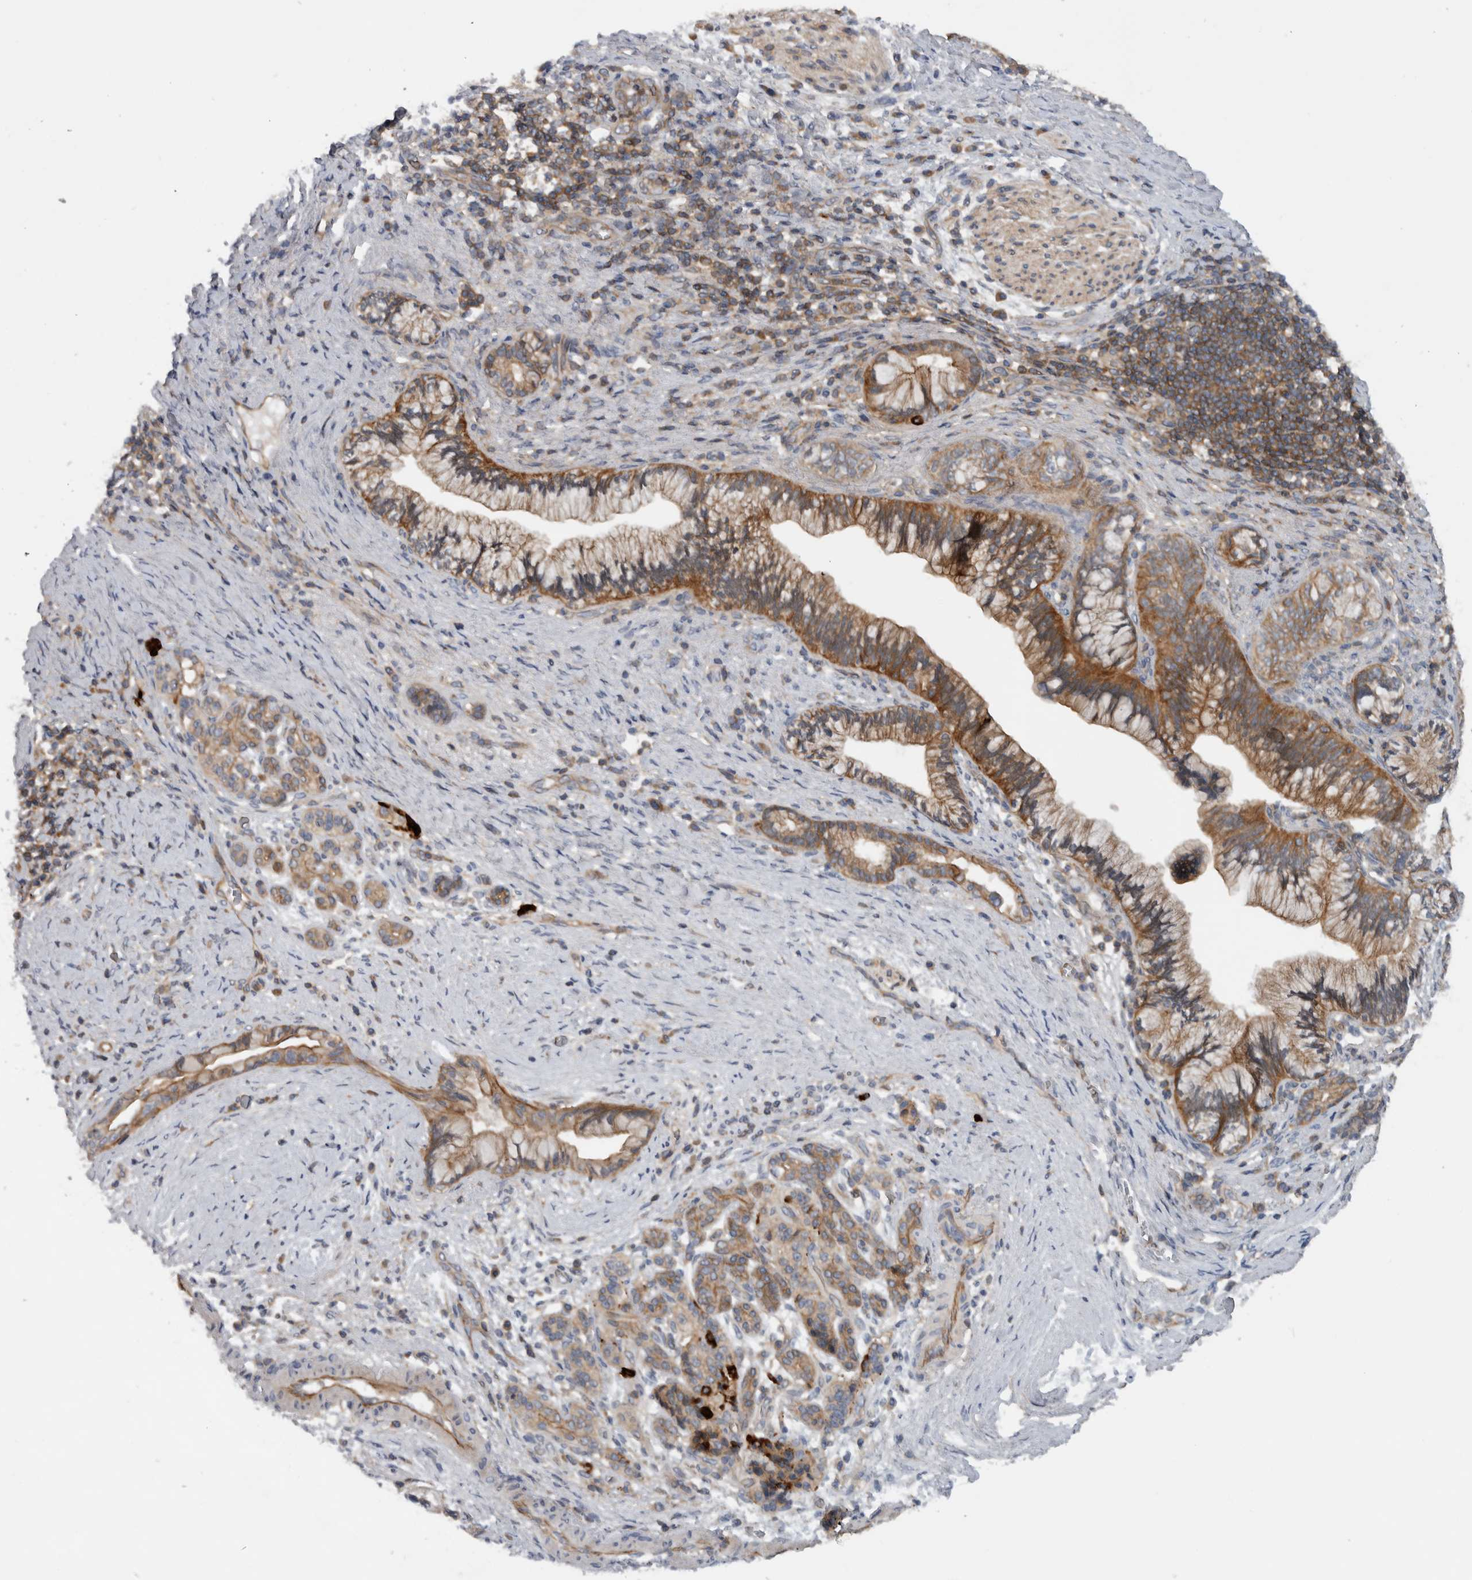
{"staining": {"intensity": "moderate", "quantity": ">75%", "location": "cytoplasmic/membranous"}, "tissue": "pancreatic cancer", "cell_type": "Tumor cells", "image_type": "cancer", "snomed": [{"axis": "morphology", "description": "Adenocarcinoma, NOS"}, {"axis": "topography", "description": "Pancreas"}], "caption": "There is medium levels of moderate cytoplasmic/membranous expression in tumor cells of pancreatic adenocarcinoma, as demonstrated by immunohistochemical staining (brown color).", "gene": "SCARA5", "patient": {"sex": "male", "age": 59}}